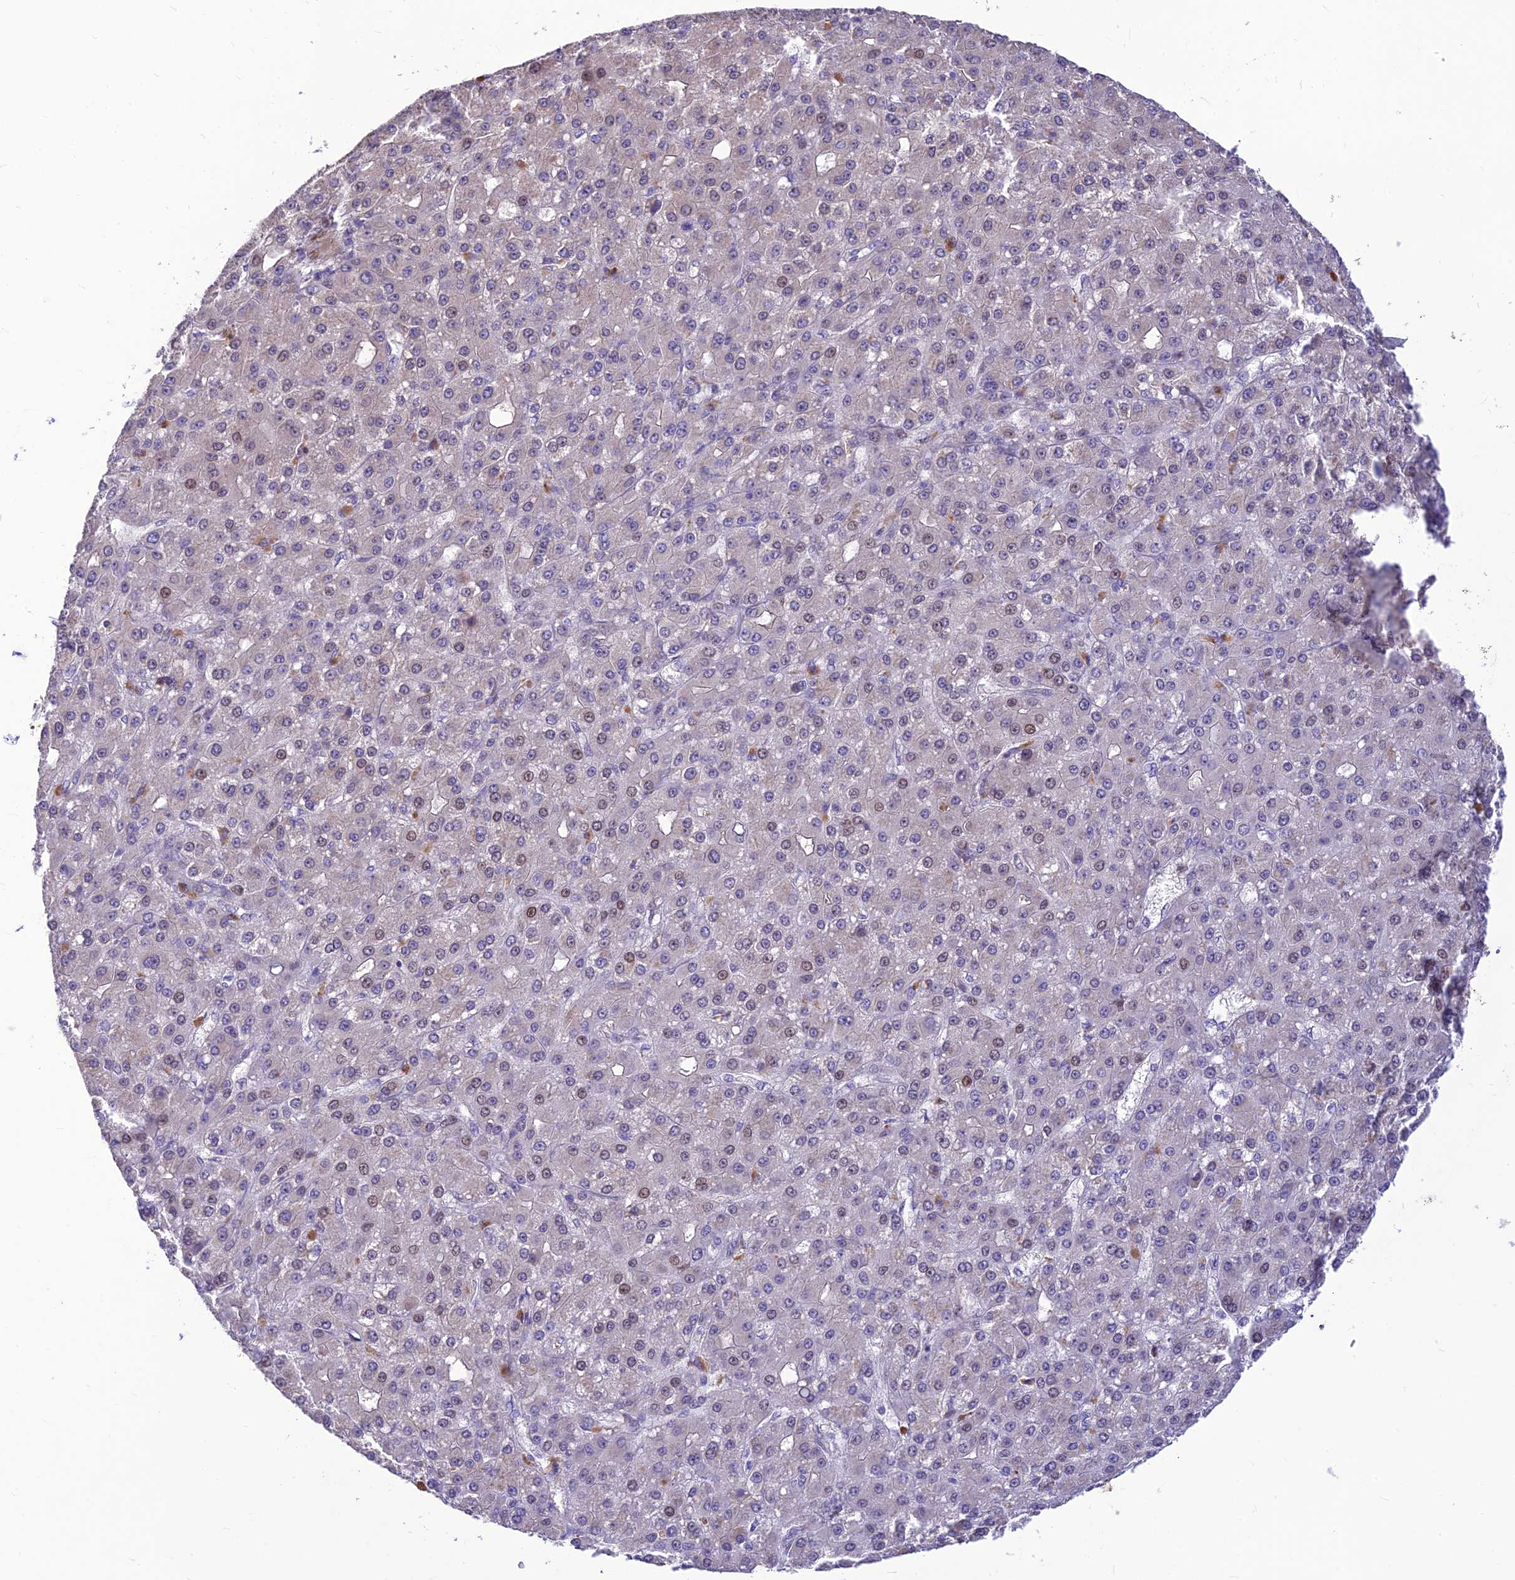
{"staining": {"intensity": "moderate", "quantity": "<25%", "location": "nuclear"}, "tissue": "liver cancer", "cell_type": "Tumor cells", "image_type": "cancer", "snomed": [{"axis": "morphology", "description": "Carcinoma, Hepatocellular, NOS"}, {"axis": "topography", "description": "Liver"}], "caption": "Immunohistochemistry (DAB) staining of liver cancer (hepatocellular carcinoma) demonstrates moderate nuclear protein positivity in about <25% of tumor cells.", "gene": "ST8SIA5", "patient": {"sex": "male", "age": 67}}